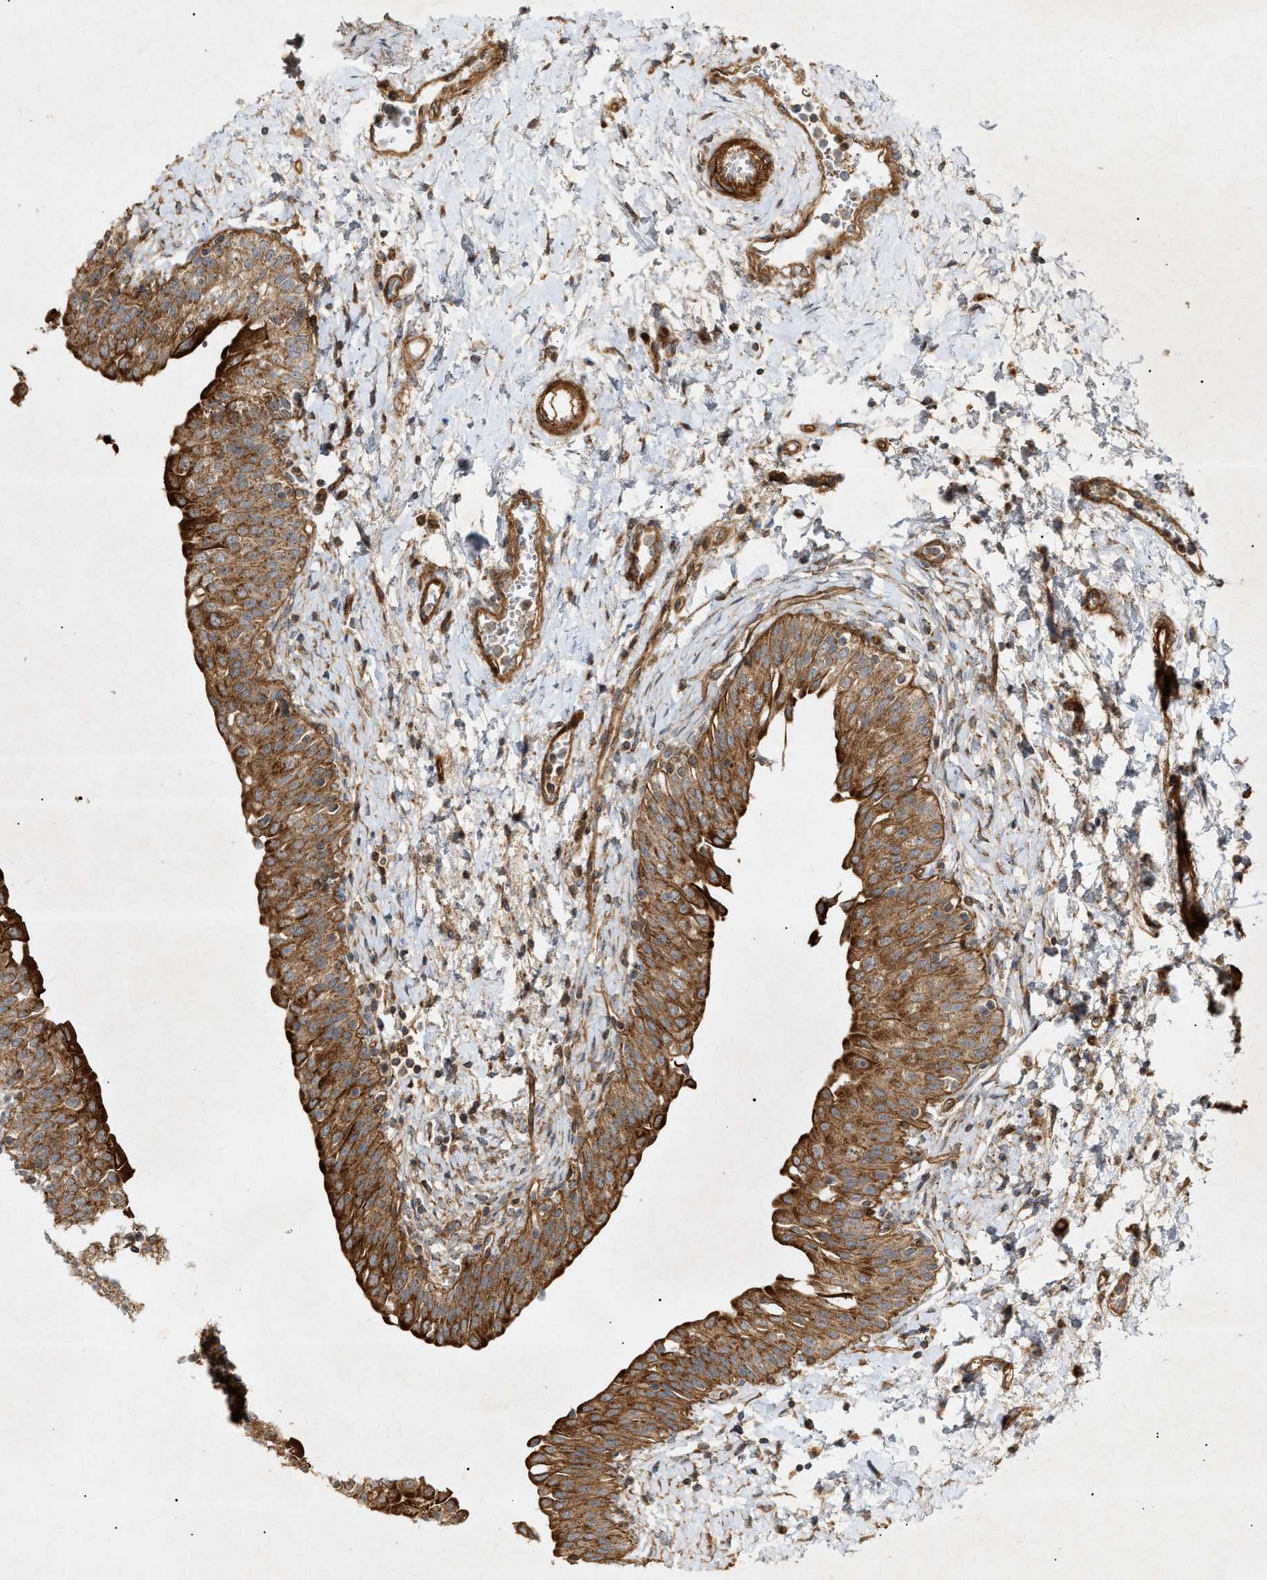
{"staining": {"intensity": "strong", "quantity": ">75%", "location": "cytoplasmic/membranous"}, "tissue": "urinary bladder", "cell_type": "Urothelial cells", "image_type": "normal", "snomed": [{"axis": "morphology", "description": "Normal tissue, NOS"}, {"axis": "topography", "description": "Urinary bladder"}], "caption": "An IHC image of normal tissue is shown. Protein staining in brown shows strong cytoplasmic/membranous positivity in urinary bladder within urothelial cells. The staining was performed using DAB (3,3'-diaminobenzidine) to visualize the protein expression in brown, while the nuclei were stained in blue with hematoxylin (Magnification: 20x).", "gene": "MTCH1", "patient": {"sex": "male", "age": 55}}